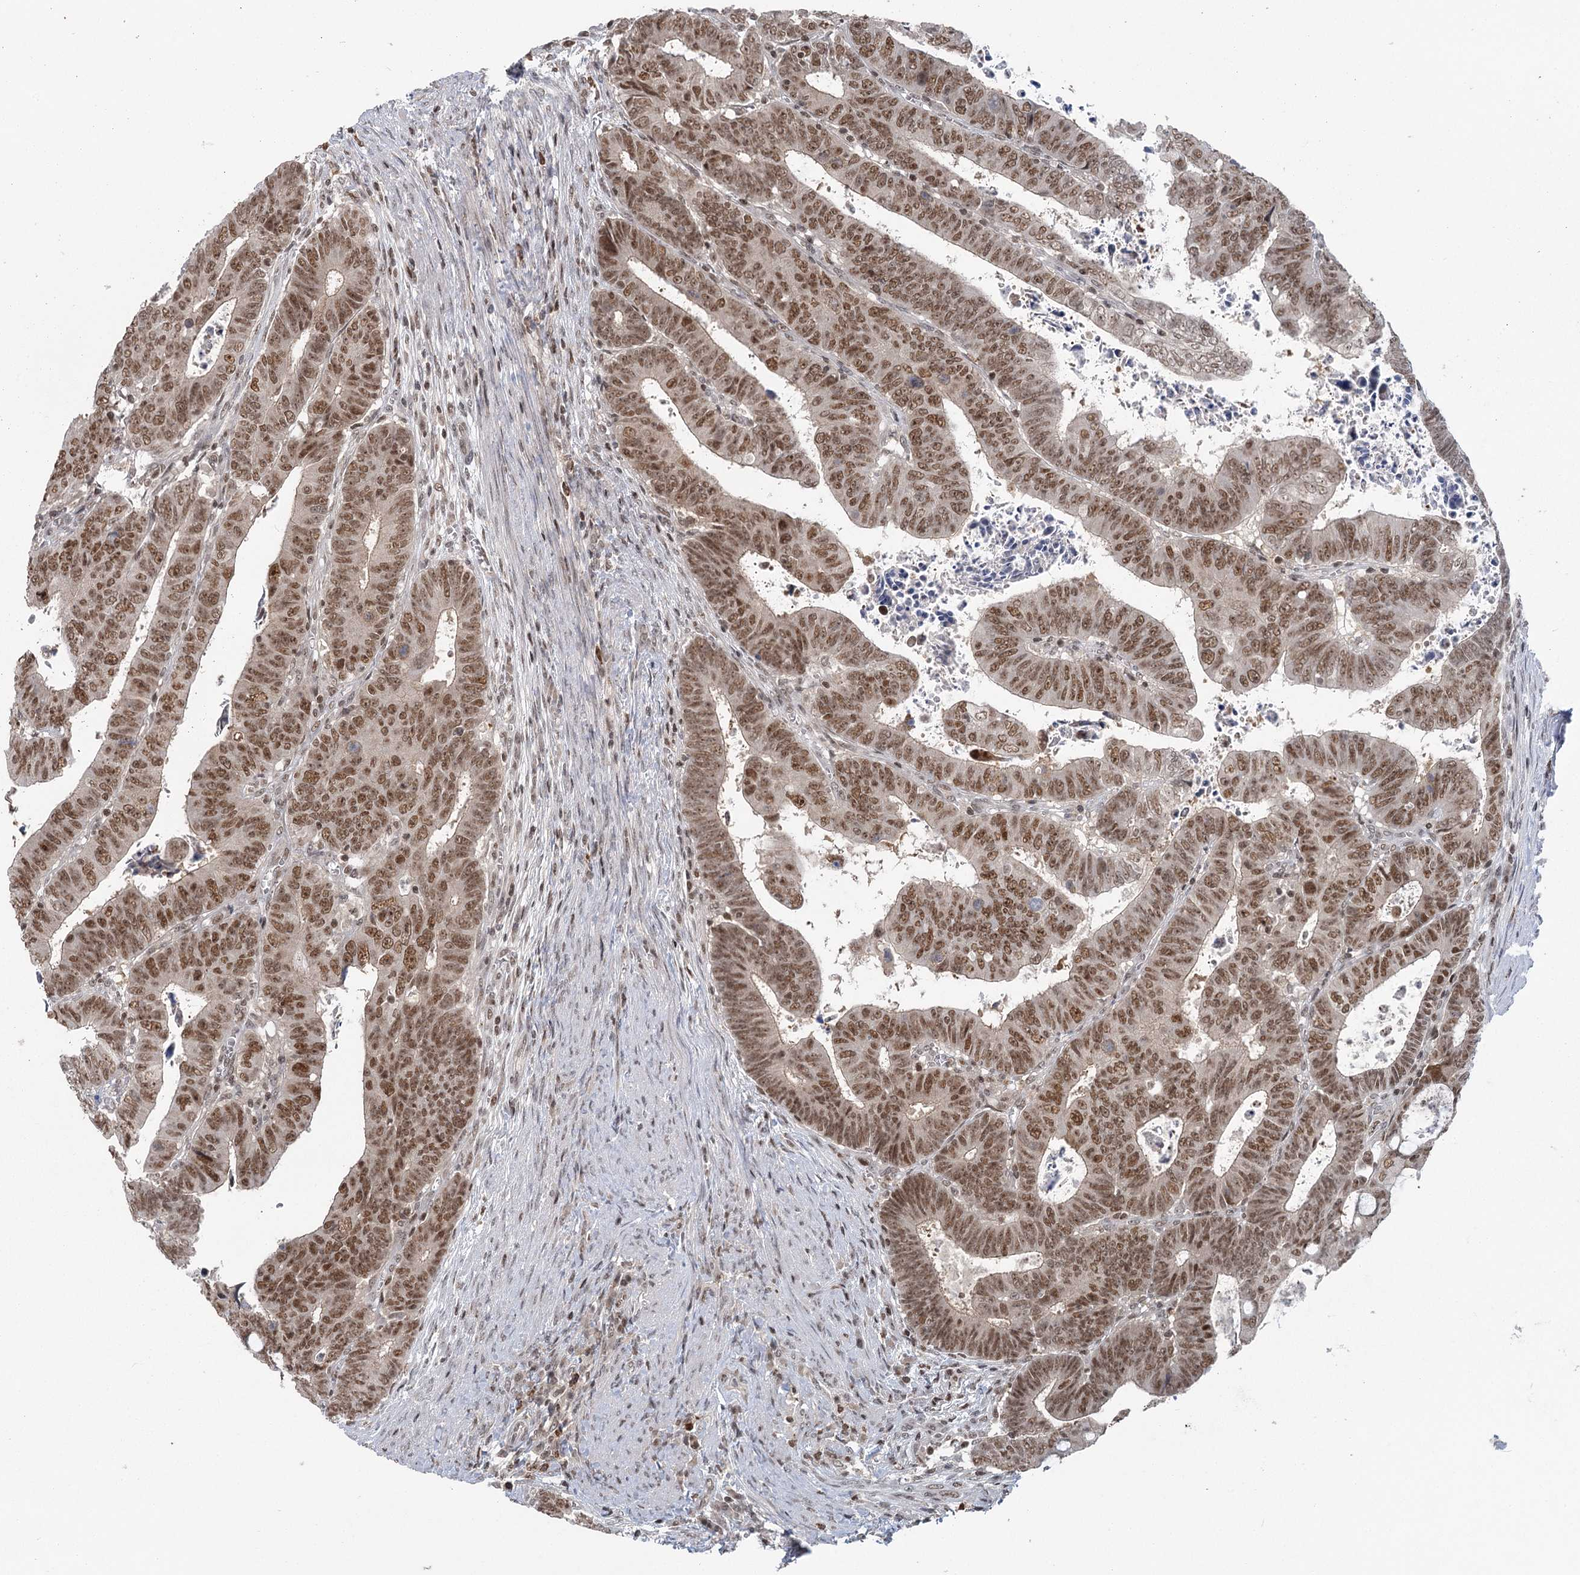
{"staining": {"intensity": "moderate", "quantity": ">75%", "location": "nuclear"}, "tissue": "colorectal cancer", "cell_type": "Tumor cells", "image_type": "cancer", "snomed": [{"axis": "morphology", "description": "Normal tissue, NOS"}, {"axis": "morphology", "description": "Adenocarcinoma, NOS"}, {"axis": "topography", "description": "Rectum"}], "caption": "Approximately >75% of tumor cells in adenocarcinoma (colorectal) demonstrate moderate nuclear protein expression as visualized by brown immunohistochemical staining.", "gene": "PDS5A", "patient": {"sex": "female", "age": 65}}